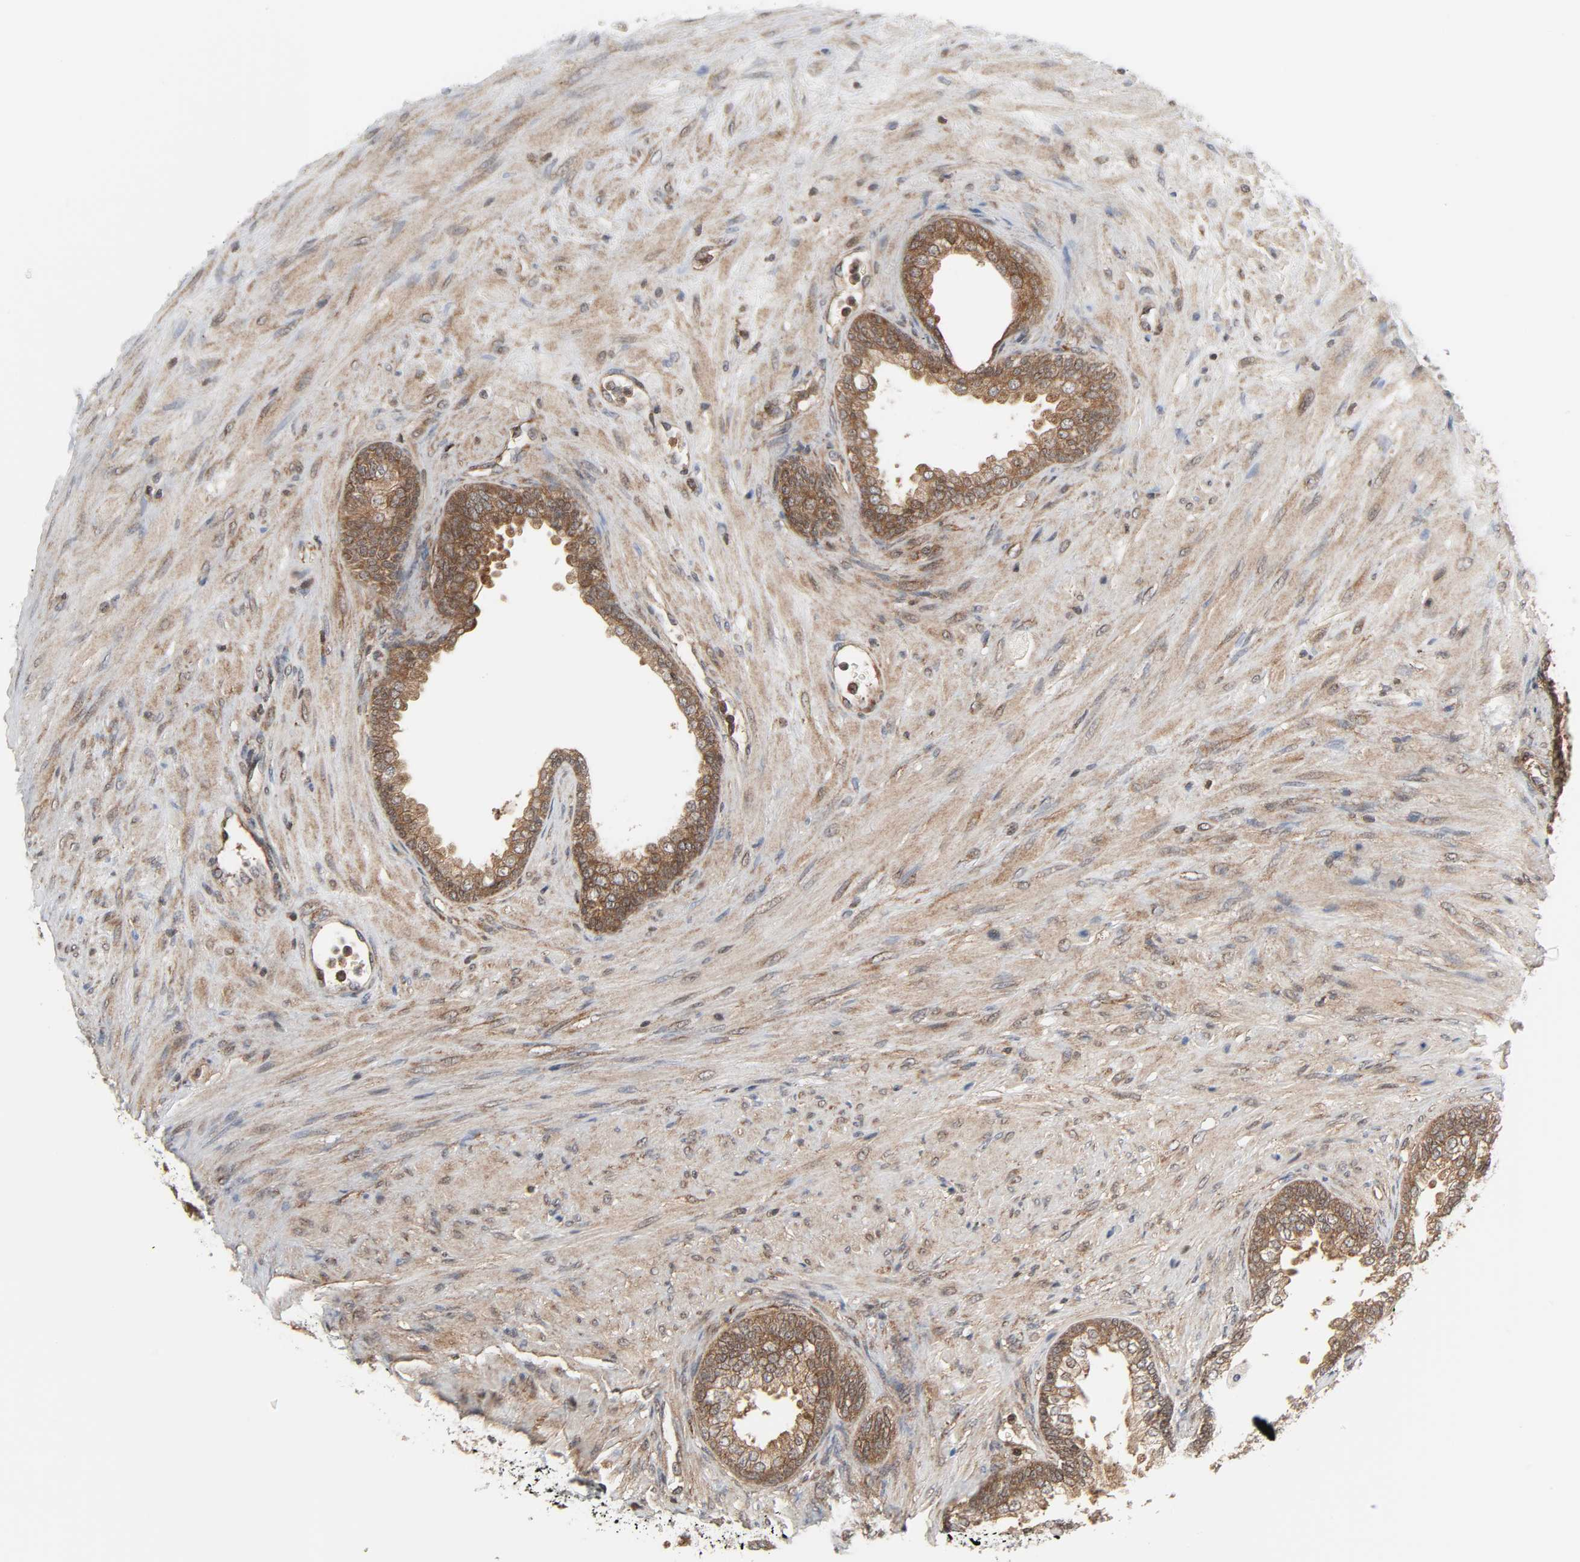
{"staining": {"intensity": "moderate", "quantity": ">75%", "location": "cytoplasmic/membranous"}, "tissue": "prostate", "cell_type": "Glandular cells", "image_type": "normal", "snomed": [{"axis": "morphology", "description": "Normal tissue, NOS"}, {"axis": "topography", "description": "Prostate"}], "caption": "Protein staining displays moderate cytoplasmic/membranous positivity in approximately >75% of glandular cells in unremarkable prostate. Ihc stains the protein in brown and the nuclei are stained blue.", "gene": "GSK3A", "patient": {"sex": "male", "age": 76}}